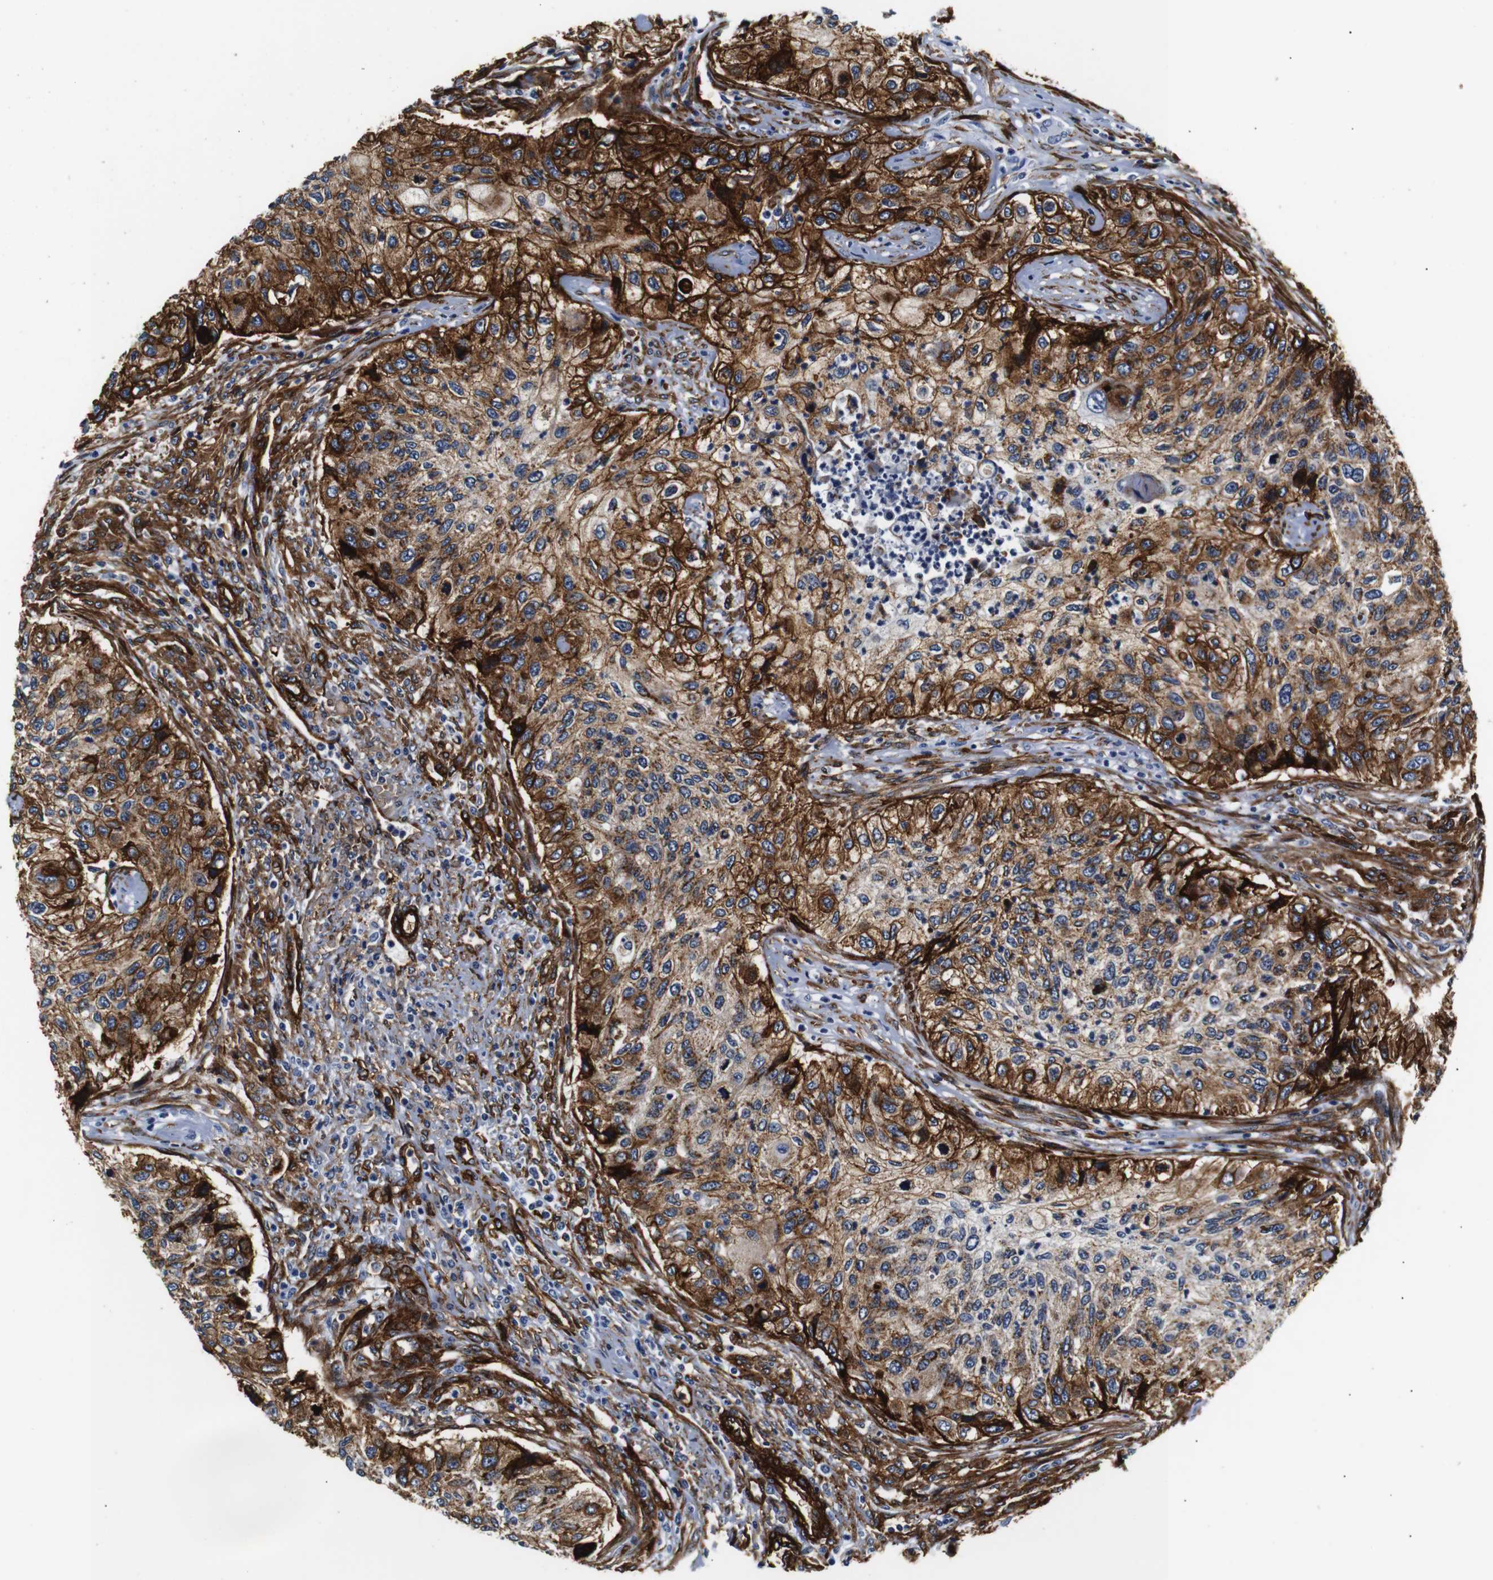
{"staining": {"intensity": "strong", "quantity": ">75%", "location": "cytoplasmic/membranous"}, "tissue": "urothelial cancer", "cell_type": "Tumor cells", "image_type": "cancer", "snomed": [{"axis": "morphology", "description": "Urothelial carcinoma, High grade"}, {"axis": "topography", "description": "Urinary bladder"}], "caption": "This photomicrograph shows urothelial cancer stained with immunohistochemistry (IHC) to label a protein in brown. The cytoplasmic/membranous of tumor cells show strong positivity for the protein. Nuclei are counter-stained blue.", "gene": "CAV2", "patient": {"sex": "female", "age": 60}}